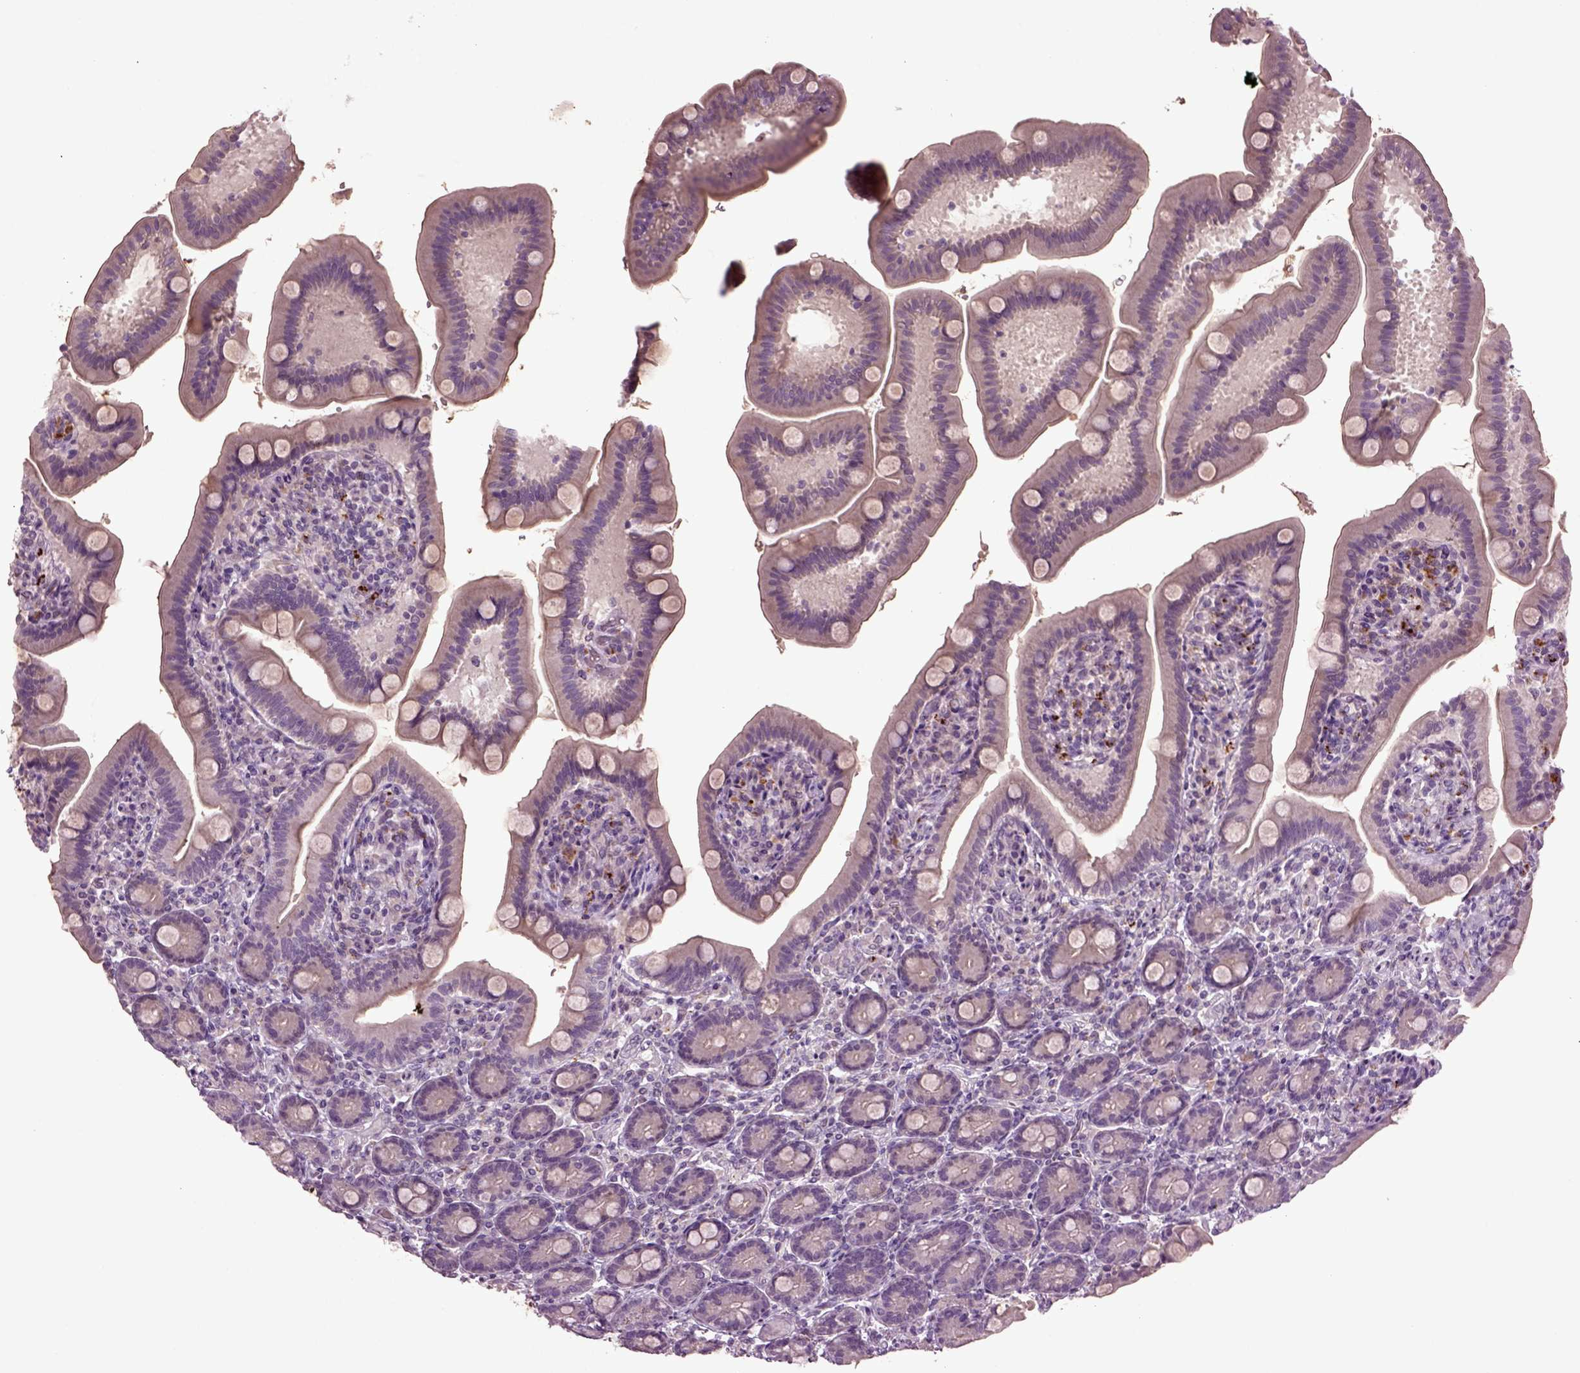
{"staining": {"intensity": "weak", "quantity": "25%-75%", "location": "cytoplasmic/membranous"}, "tissue": "small intestine", "cell_type": "Glandular cells", "image_type": "normal", "snomed": [{"axis": "morphology", "description": "Normal tissue, NOS"}, {"axis": "topography", "description": "Small intestine"}], "caption": "DAB (3,3'-diaminobenzidine) immunohistochemical staining of normal small intestine shows weak cytoplasmic/membranous protein staining in approximately 25%-75% of glandular cells.", "gene": "SLC17A6", "patient": {"sex": "male", "age": 66}}